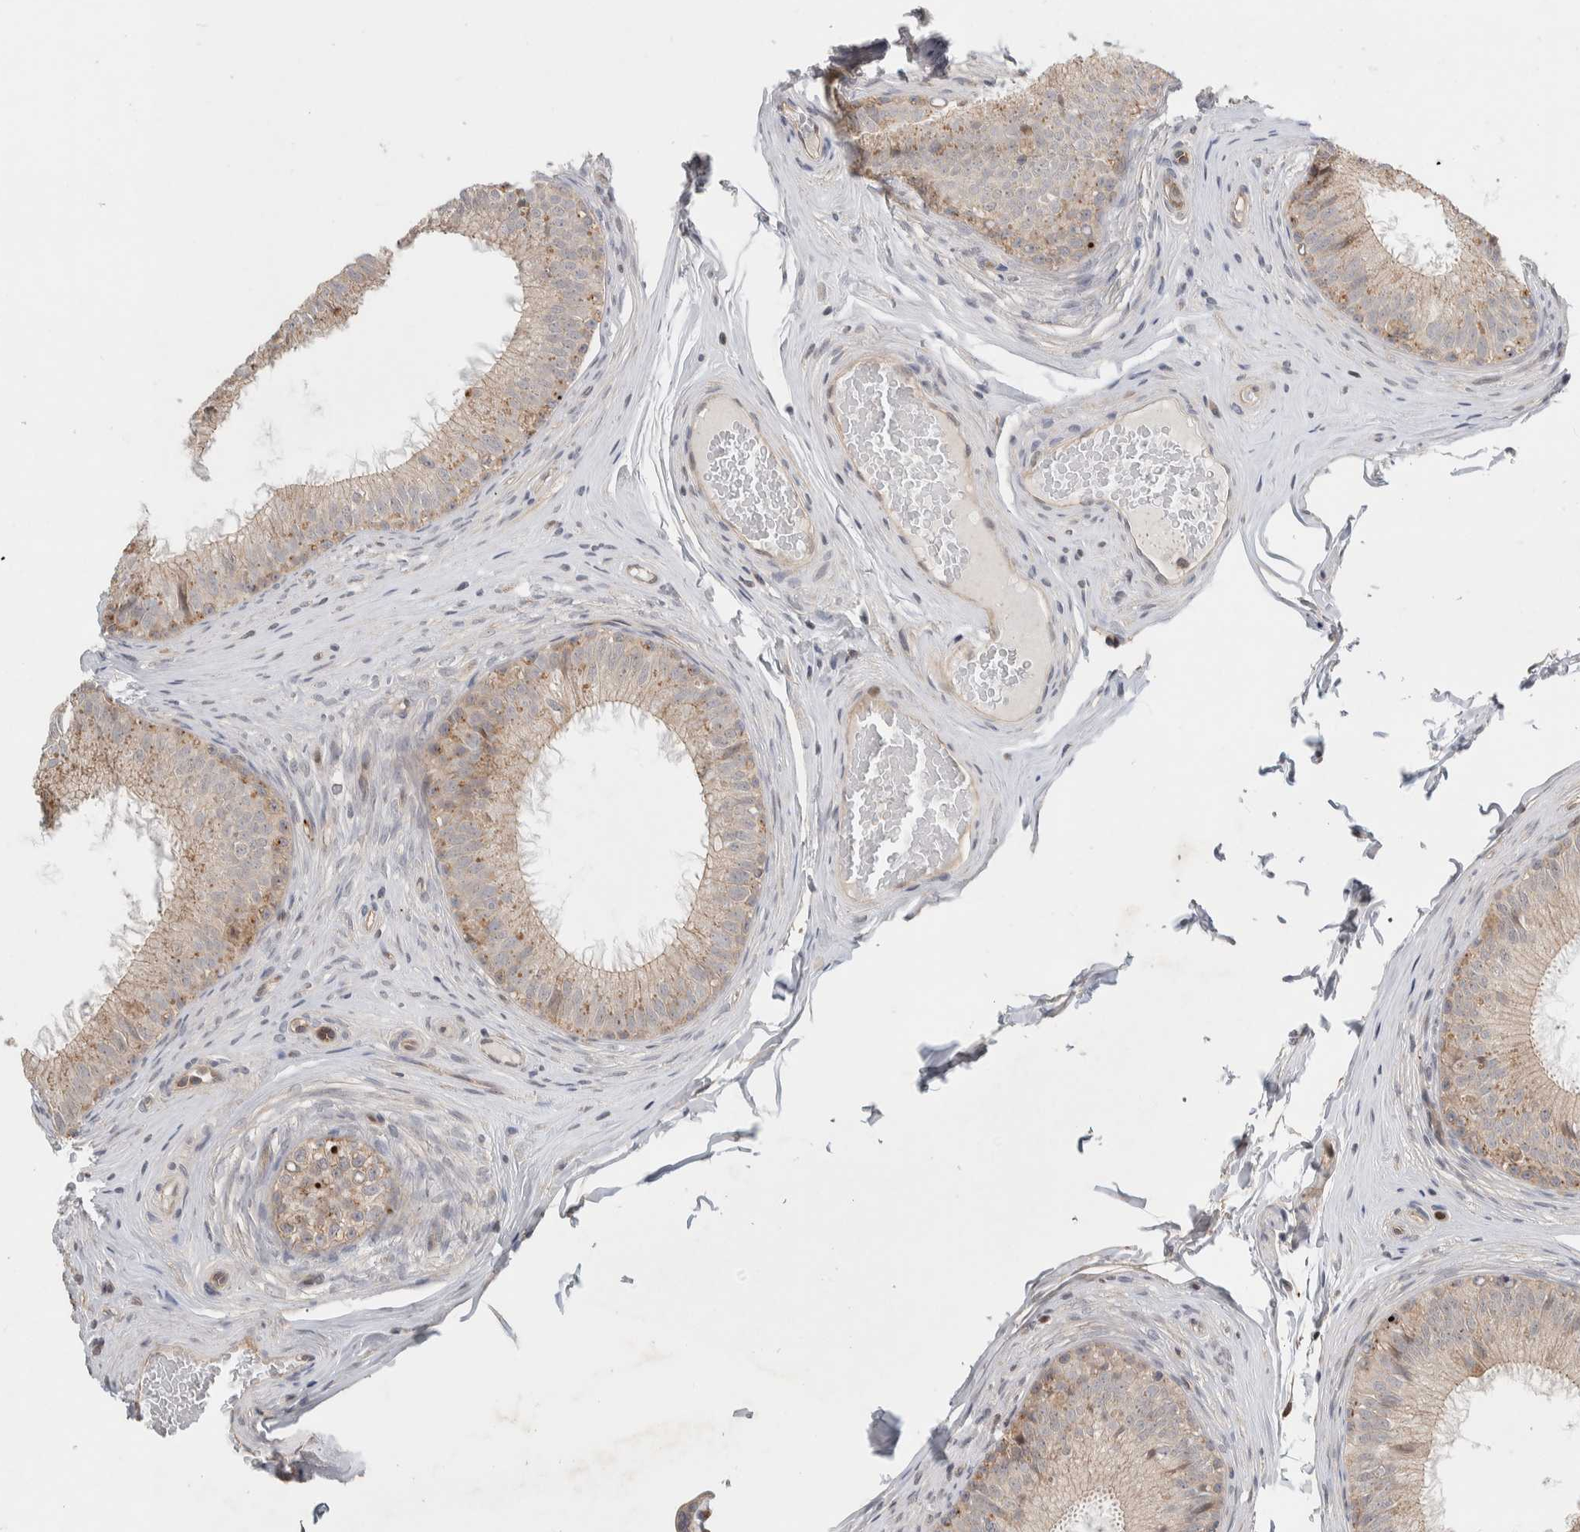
{"staining": {"intensity": "moderate", "quantity": "<25%", "location": "cytoplasmic/membranous"}, "tissue": "epididymis", "cell_type": "Glandular cells", "image_type": "normal", "snomed": [{"axis": "morphology", "description": "Normal tissue, NOS"}, {"axis": "topography", "description": "Epididymis"}], "caption": "High-power microscopy captured an immunohistochemistry (IHC) micrograph of normal epididymis, revealing moderate cytoplasmic/membranous positivity in about <25% of glandular cells.", "gene": "DEPTOR", "patient": {"sex": "male", "age": 32}}